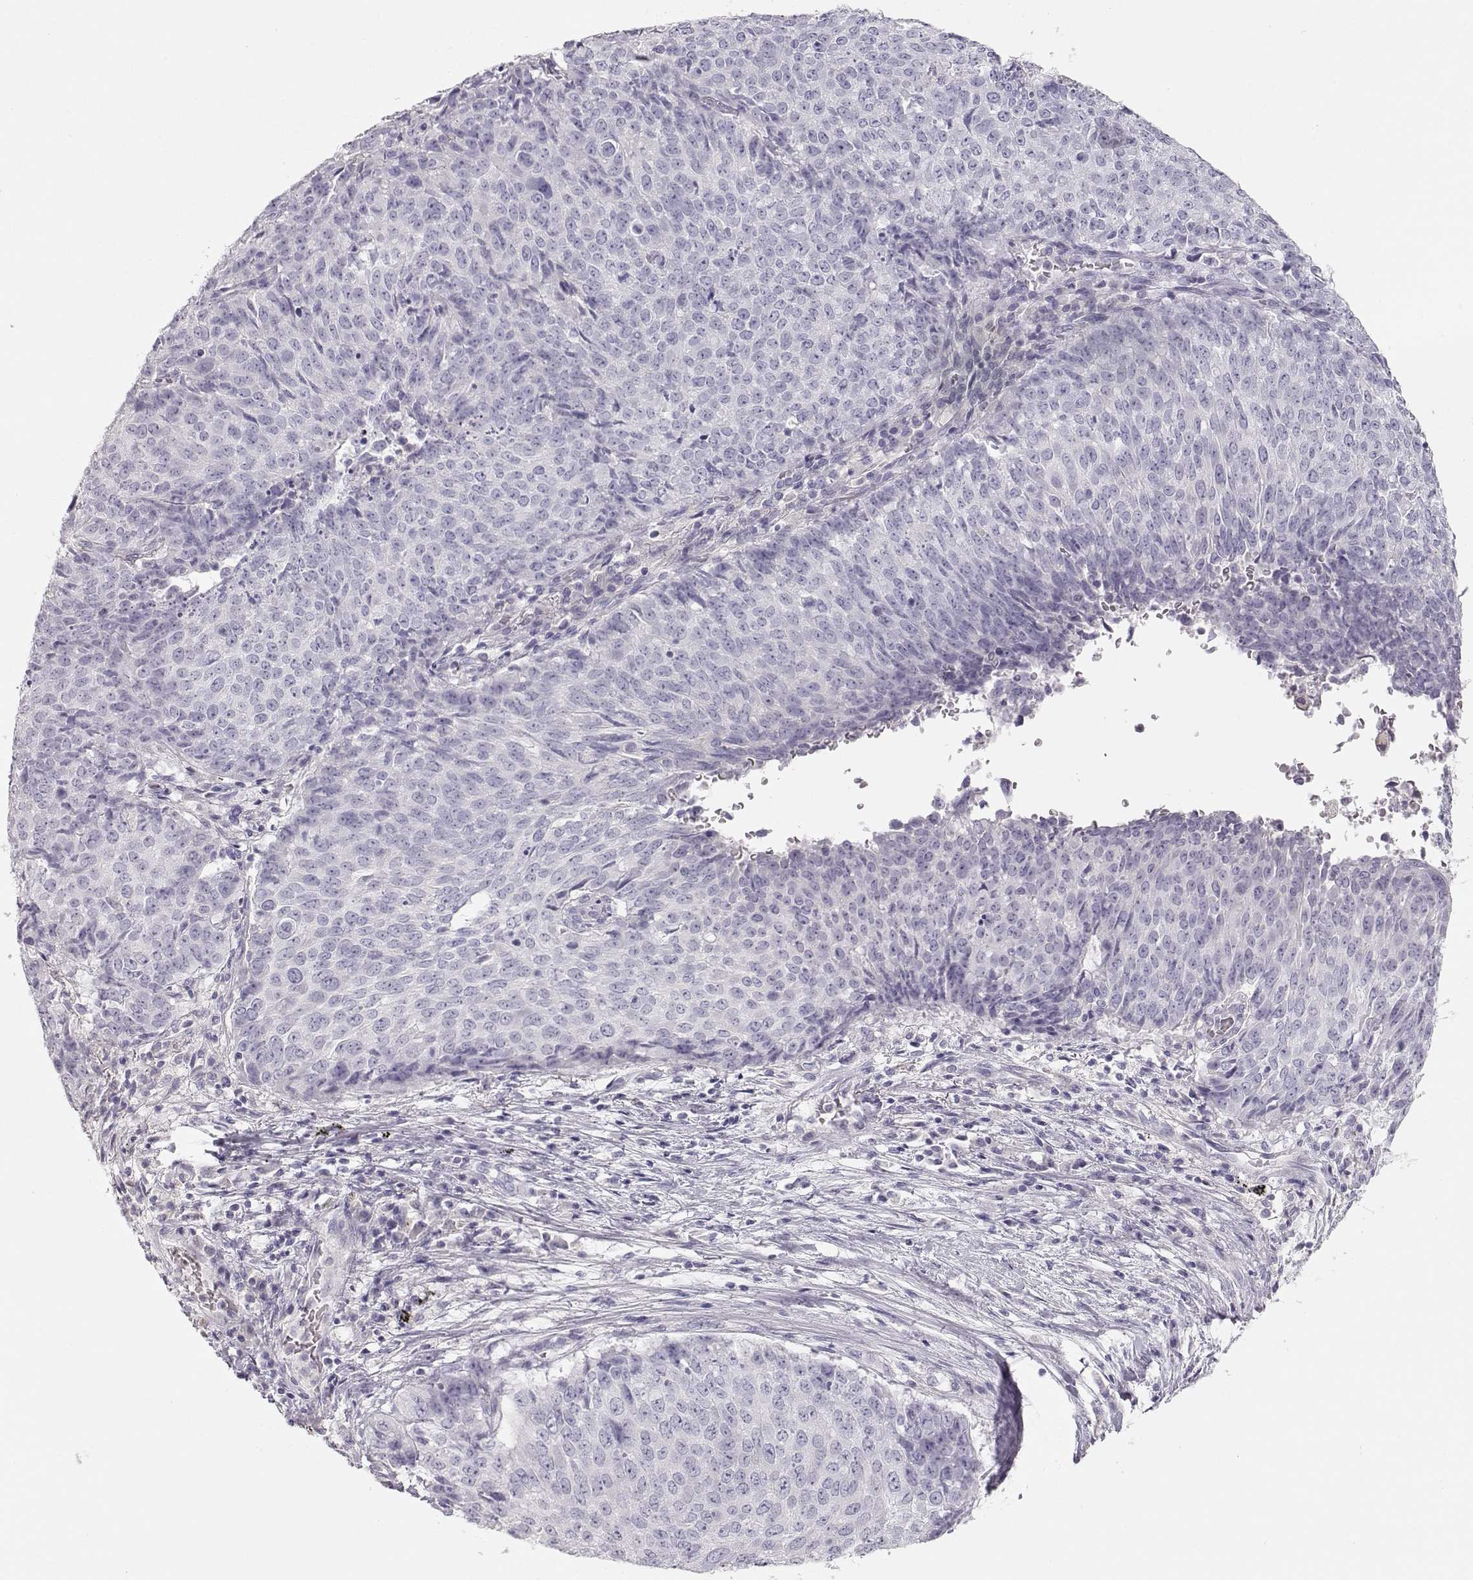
{"staining": {"intensity": "negative", "quantity": "none", "location": "none"}, "tissue": "lung cancer", "cell_type": "Tumor cells", "image_type": "cancer", "snomed": [{"axis": "morphology", "description": "Normal tissue, NOS"}, {"axis": "morphology", "description": "Squamous cell carcinoma, NOS"}, {"axis": "topography", "description": "Bronchus"}, {"axis": "topography", "description": "Lung"}], "caption": "A high-resolution micrograph shows immunohistochemistry staining of lung squamous cell carcinoma, which reveals no significant expression in tumor cells.", "gene": "LEPR", "patient": {"sex": "male", "age": 64}}